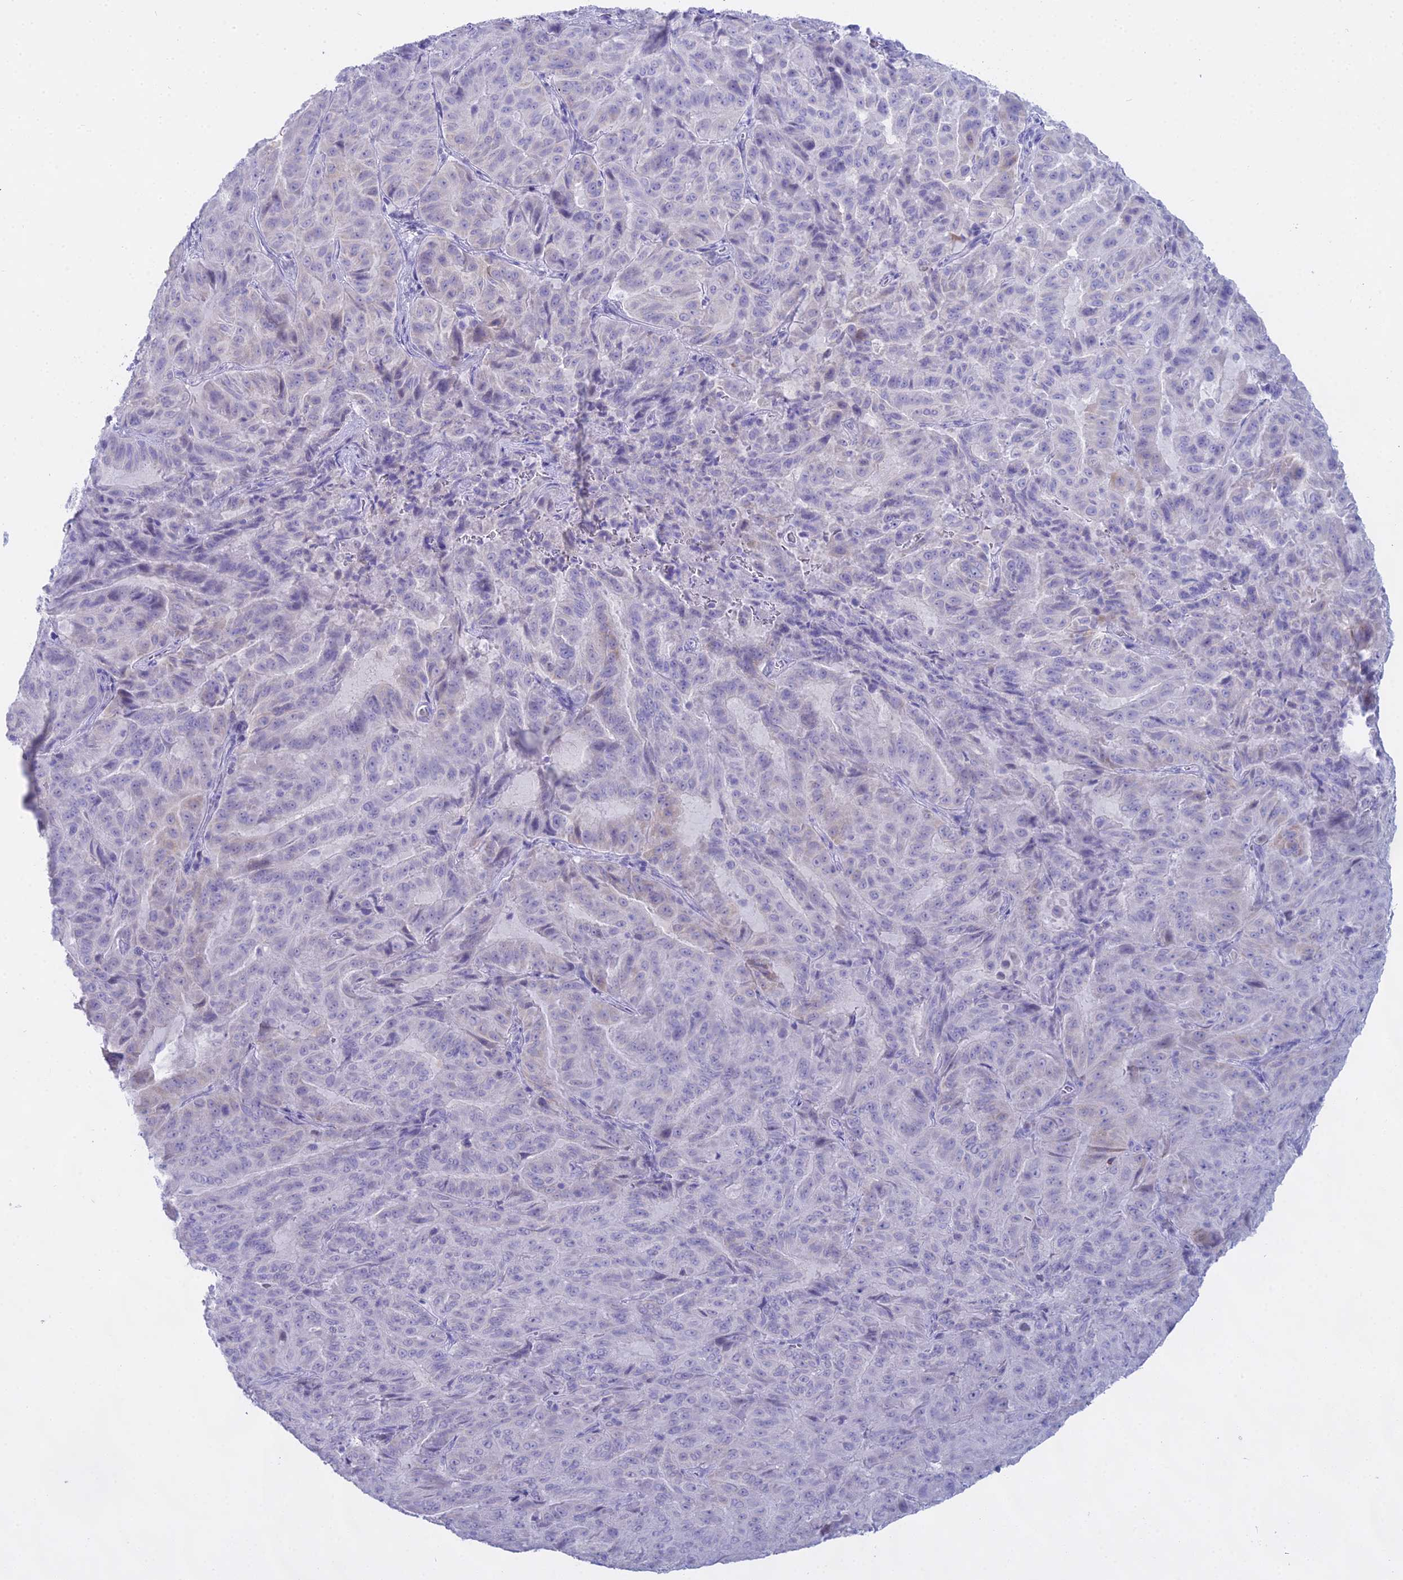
{"staining": {"intensity": "negative", "quantity": "none", "location": "none"}, "tissue": "pancreatic cancer", "cell_type": "Tumor cells", "image_type": "cancer", "snomed": [{"axis": "morphology", "description": "Adenocarcinoma, NOS"}, {"axis": "topography", "description": "Pancreas"}], "caption": "Human pancreatic adenocarcinoma stained for a protein using immunohistochemistry shows no positivity in tumor cells.", "gene": "CGB2", "patient": {"sex": "male", "age": 63}}